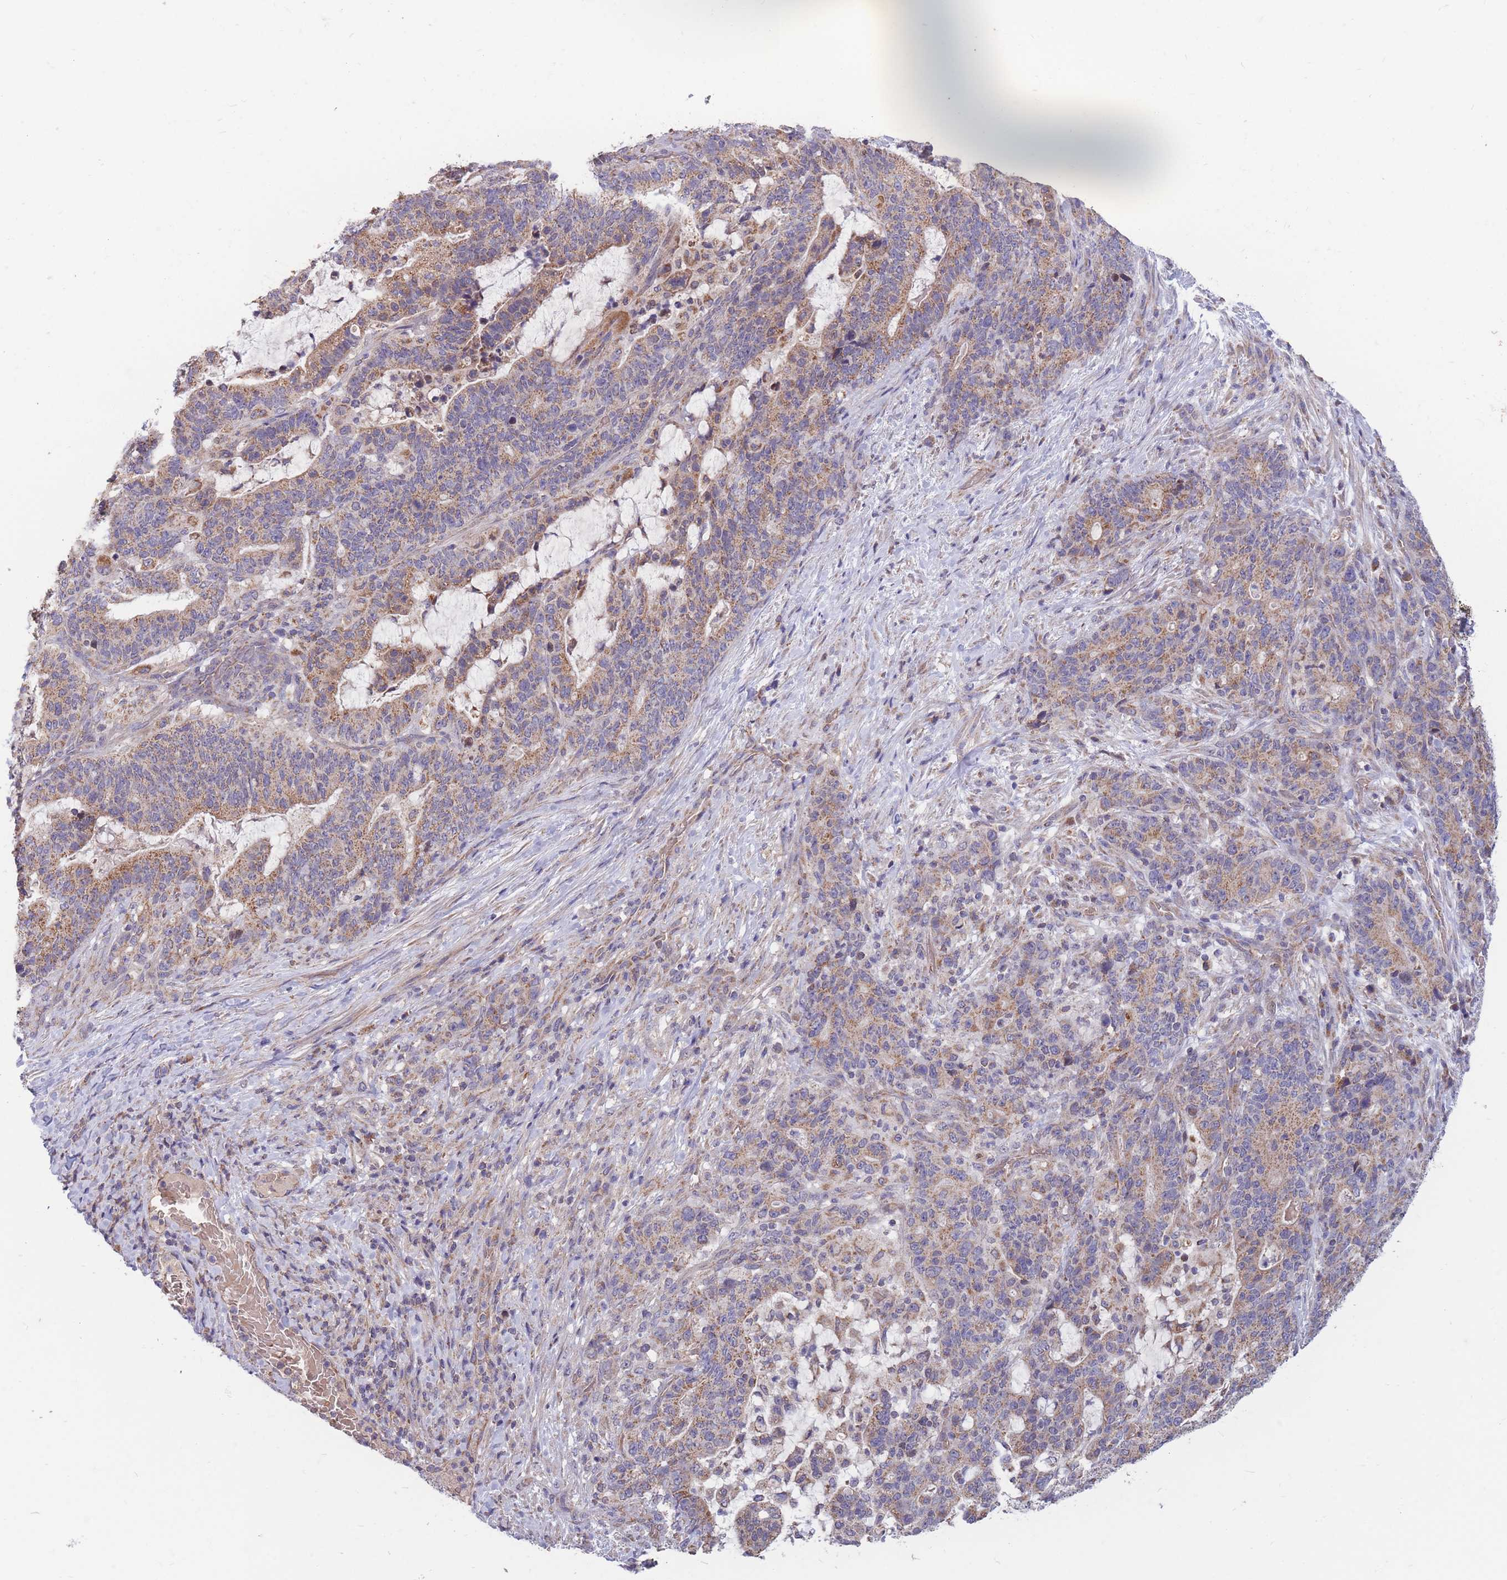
{"staining": {"intensity": "weak", "quantity": "25%-75%", "location": "cytoplasmic/membranous"}, "tissue": "stomach cancer", "cell_type": "Tumor cells", "image_type": "cancer", "snomed": [{"axis": "morphology", "description": "Normal tissue, NOS"}, {"axis": "morphology", "description": "Adenocarcinoma, NOS"}, {"axis": "topography", "description": "Stomach"}], "caption": "A brown stain labels weak cytoplasmic/membranous staining of a protein in human stomach cancer (adenocarcinoma) tumor cells. (IHC, brightfield microscopy, high magnification).", "gene": "PTPMT1", "patient": {"sex": "female", "age": 64}}